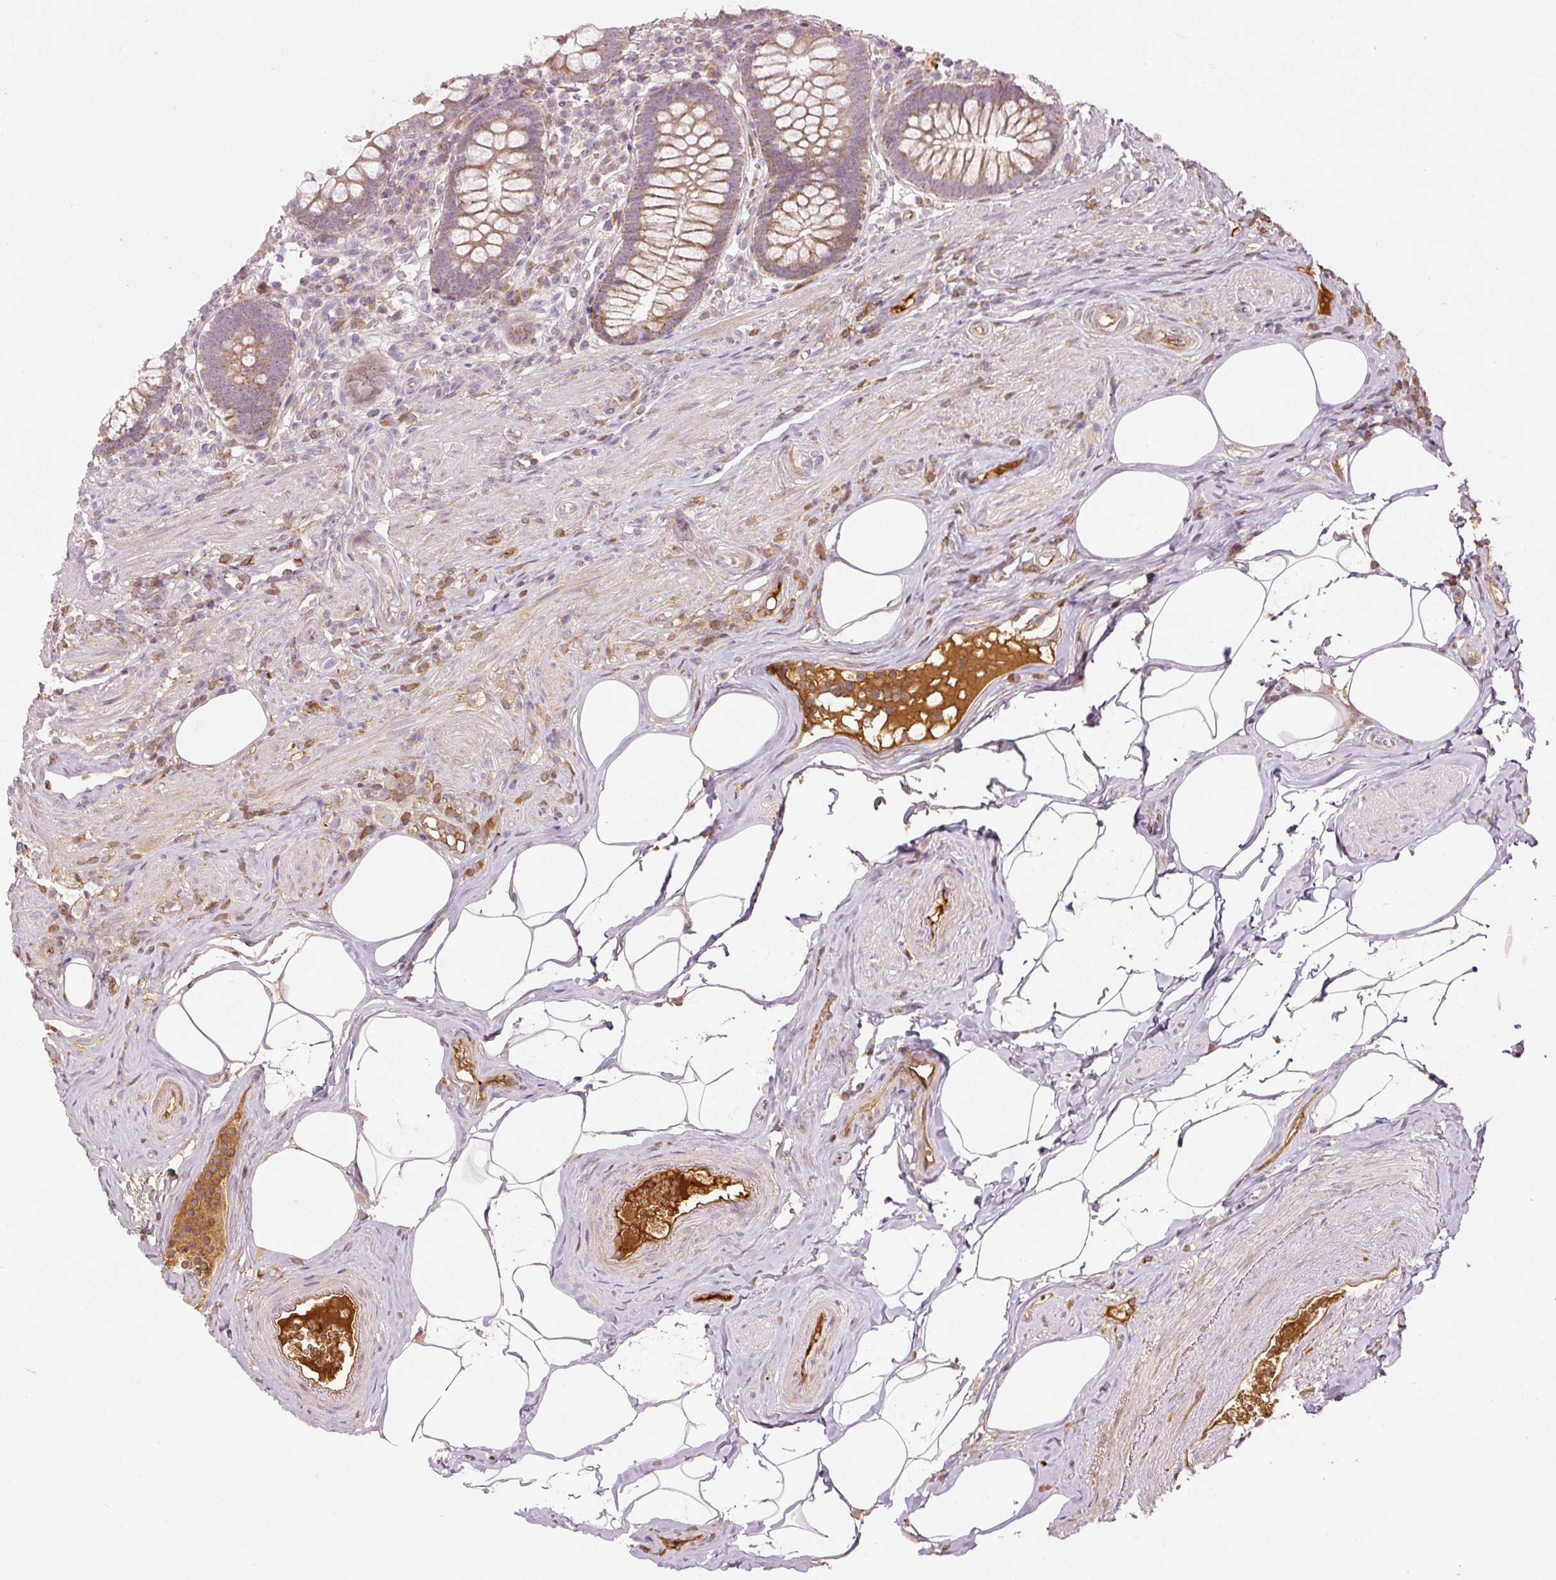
{"staining": {"intensity": "moderate", "quantity": ">75%", "location": "cytoplasmic/membranous"}, "tissue": "appendix", "cell_type": "Glandular cells", "image_type": "normal", "snomed": [{"axis": "morphology", "description": "Normal tissue, NOS"}, {"axis": "topography", "description": "Appendix"}], "caption": "DAB immunohistochemical staining of normal human appendix displays moderate cytoplasmic/membranous protein staining in about >75% of glandular cells.", "gene": "SERPING1", "patient": {"sex": "female", "age": 56}}